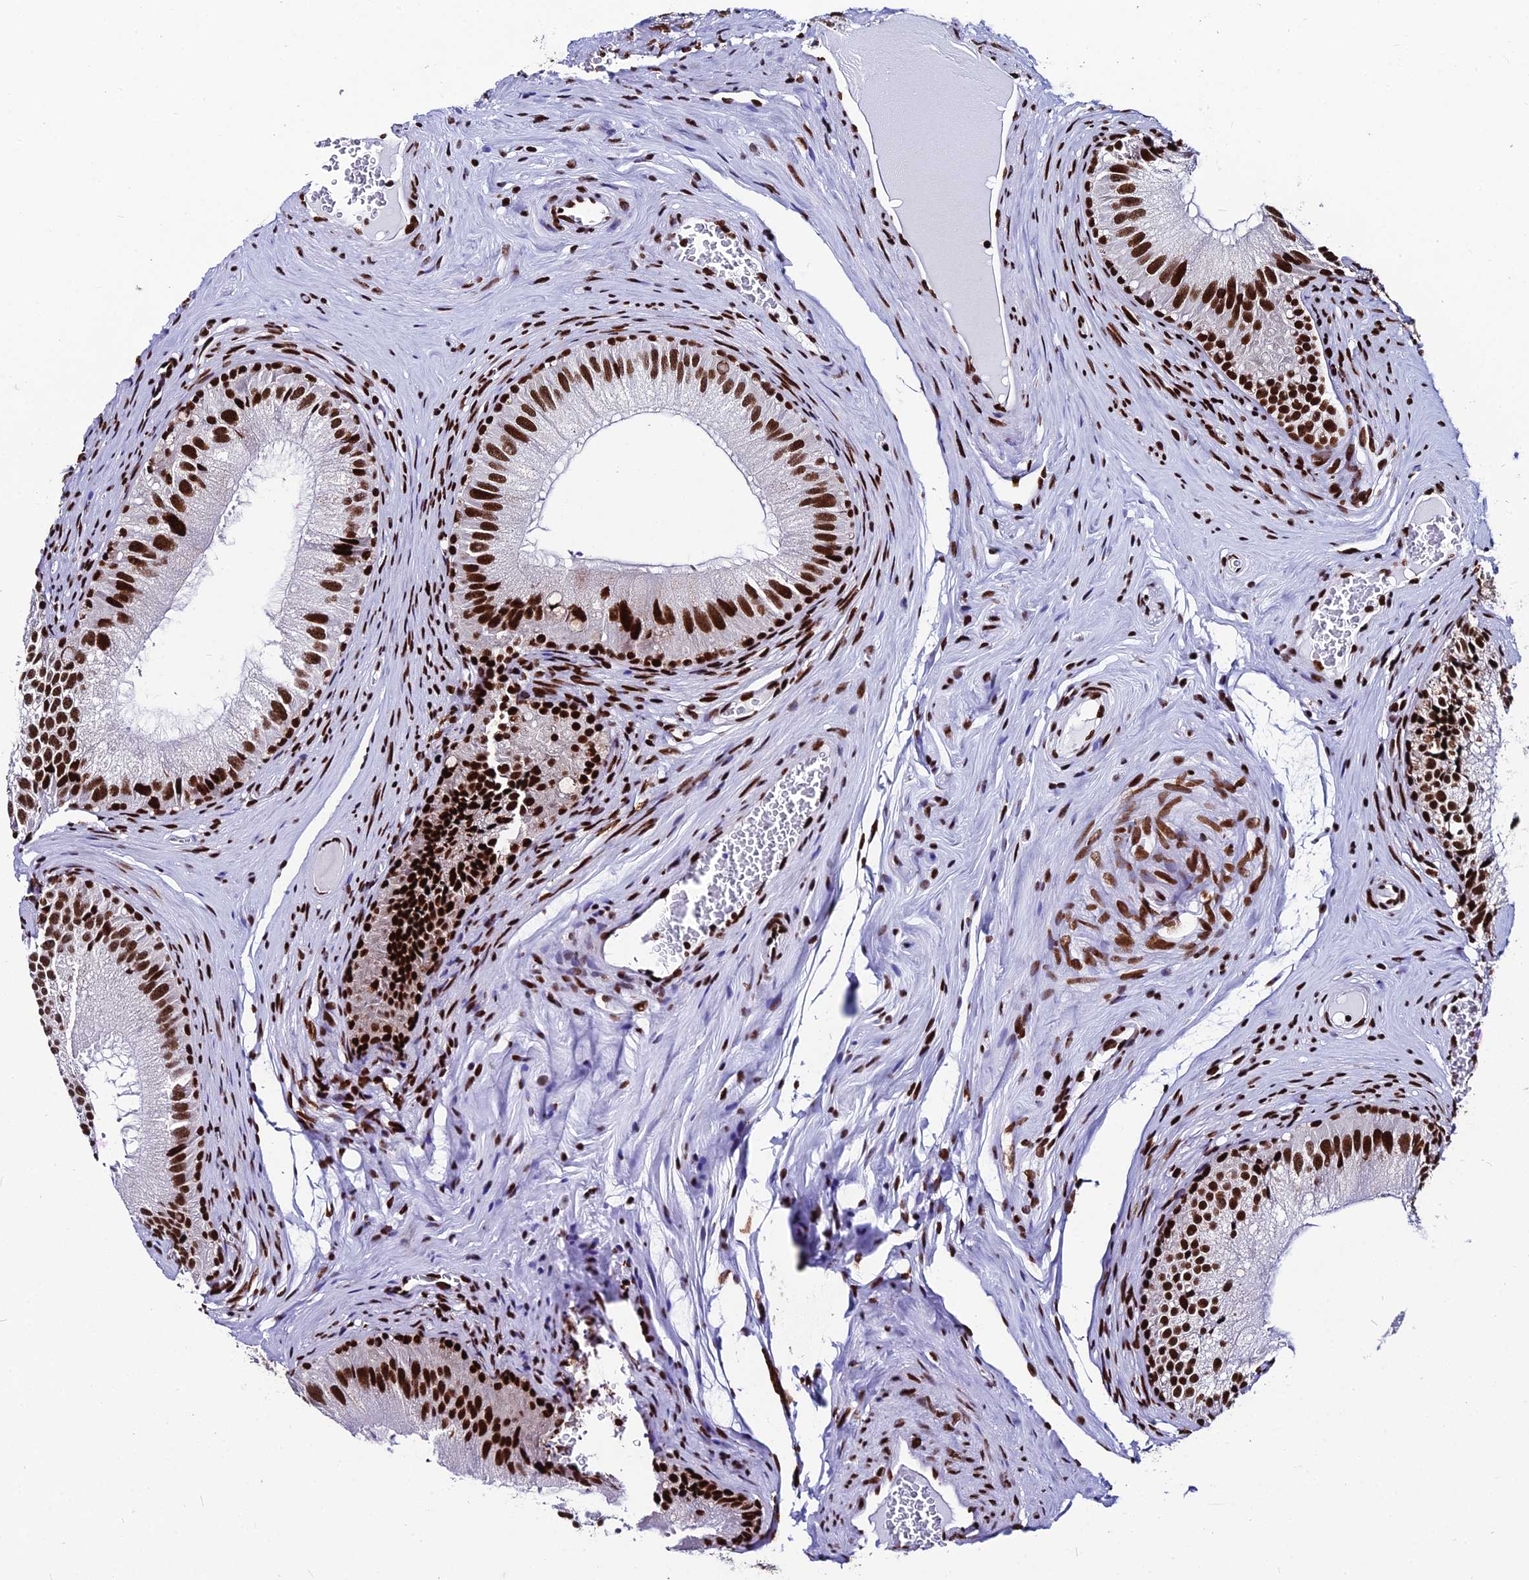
{"staining": {"intensity": "strong", "quantity": ">75%", "location": "nuclear"}, "tissue": "epididymis", "cell_type": "Glandular cells", "image_type": "normal", "snomed": [{"axis": "morphology", "description": "Normal tissue, NOS"}, {"axis": "topography", "description": "Epididymis"}], "caption": "About >75% of glandular cells in benign epididymis display strong nuclear protein positivity as visualized by brown immunohistochemical staining.", "gene": "HNRNPH1", "patient": {"sex": "male", "age": 46}}